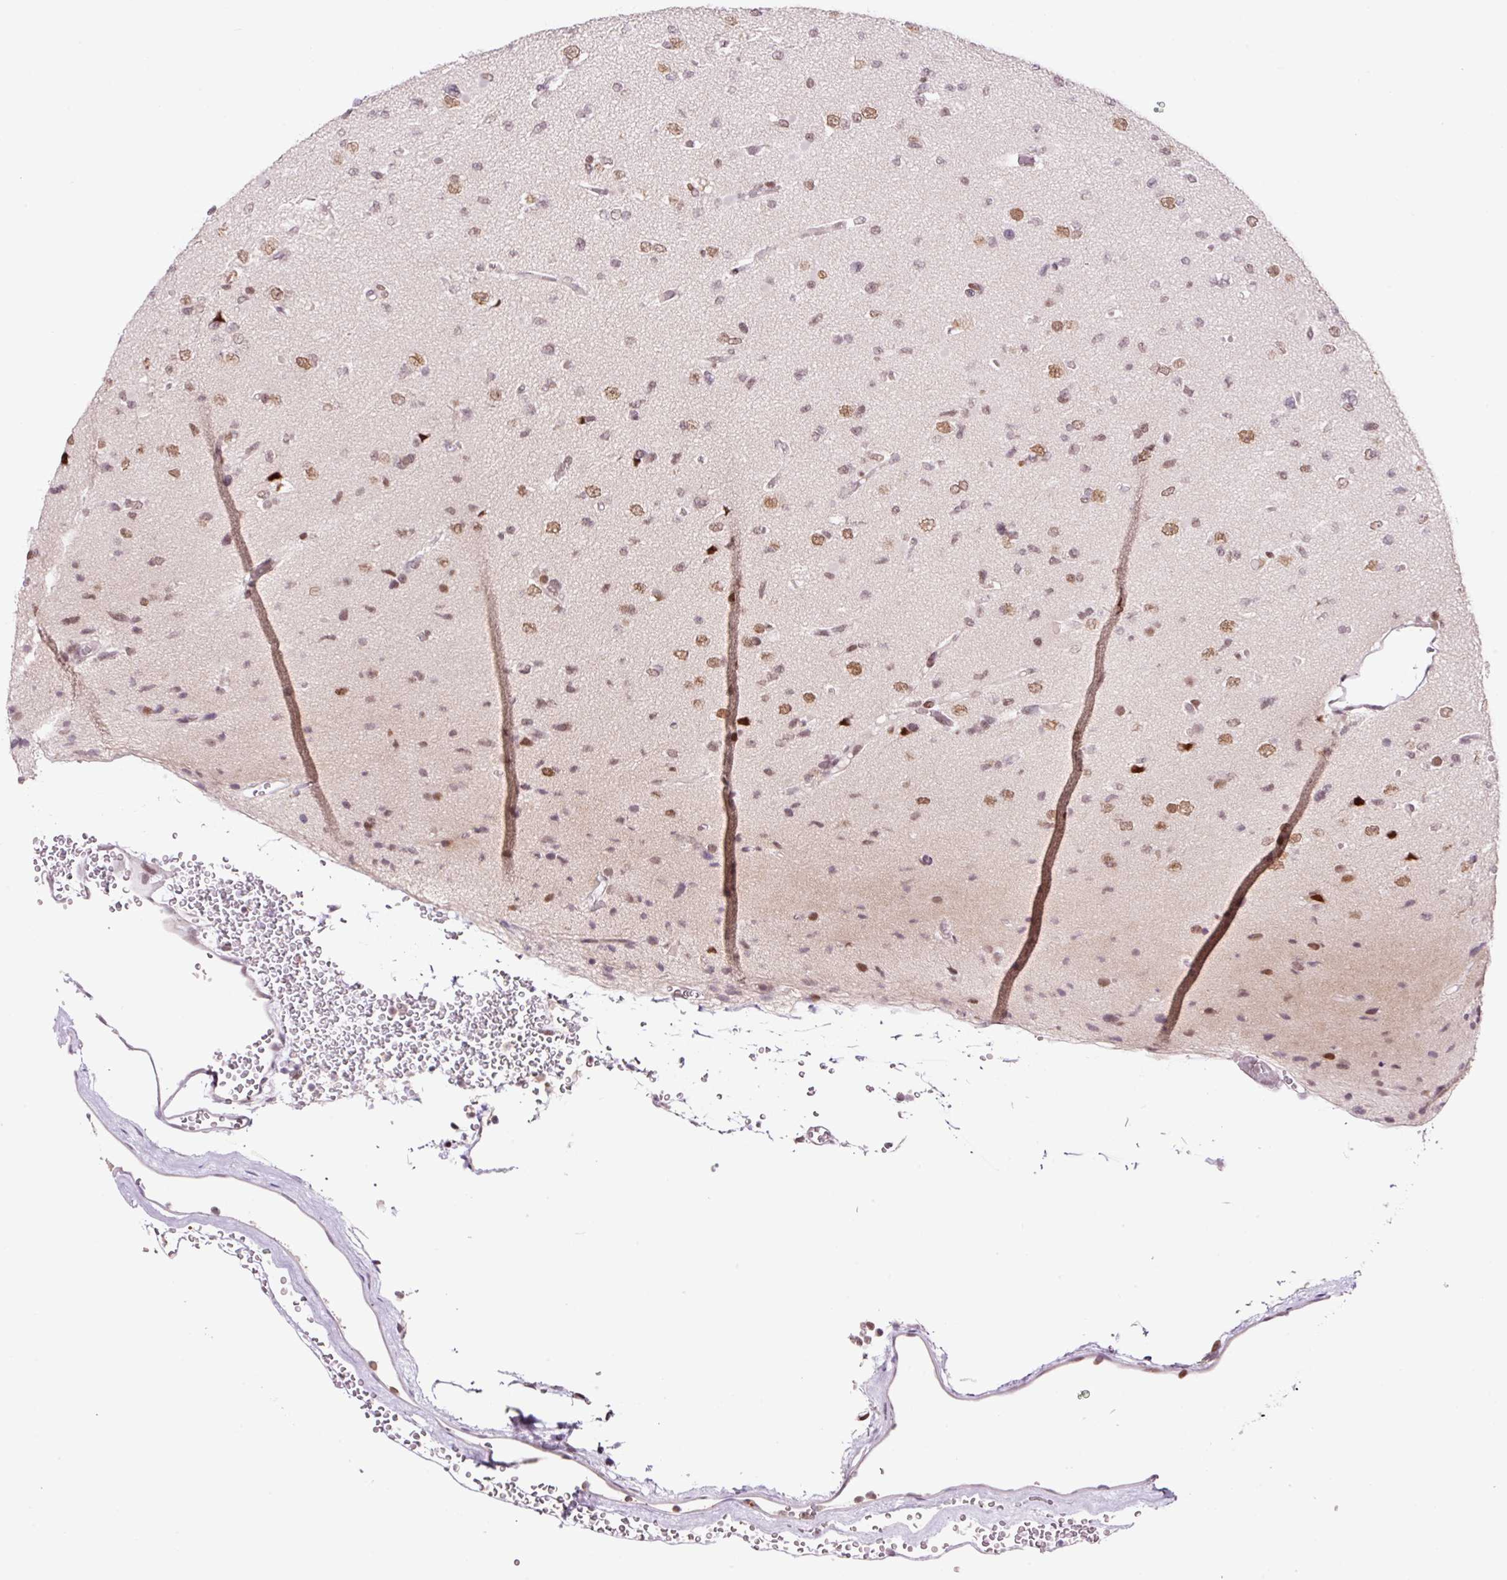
{"staining": {"intensity": "moderate", "quantity": "25%-75%", "location": "nuclear"}, "tissue": "glioma", "cell_type": "Tumor cells", "image_type": "cancer", "snomed": [{"axis": "morphology", "description": "Glioma, malignant, Low grade"}, {"axis": "topography", "description": "Brain"}], "caption": "Low-grade glioma (malignant) stained for a protein reveals moderate nuclear positivity in tumor cells. (Stains: DAB (3,3'-diaminobenzidine) in brown, nuclei in blue, Microscopy: brightfield microscopy at high magnification).", "gene": "CCNL2", "patient": {"sex": "female", "age": 22}}